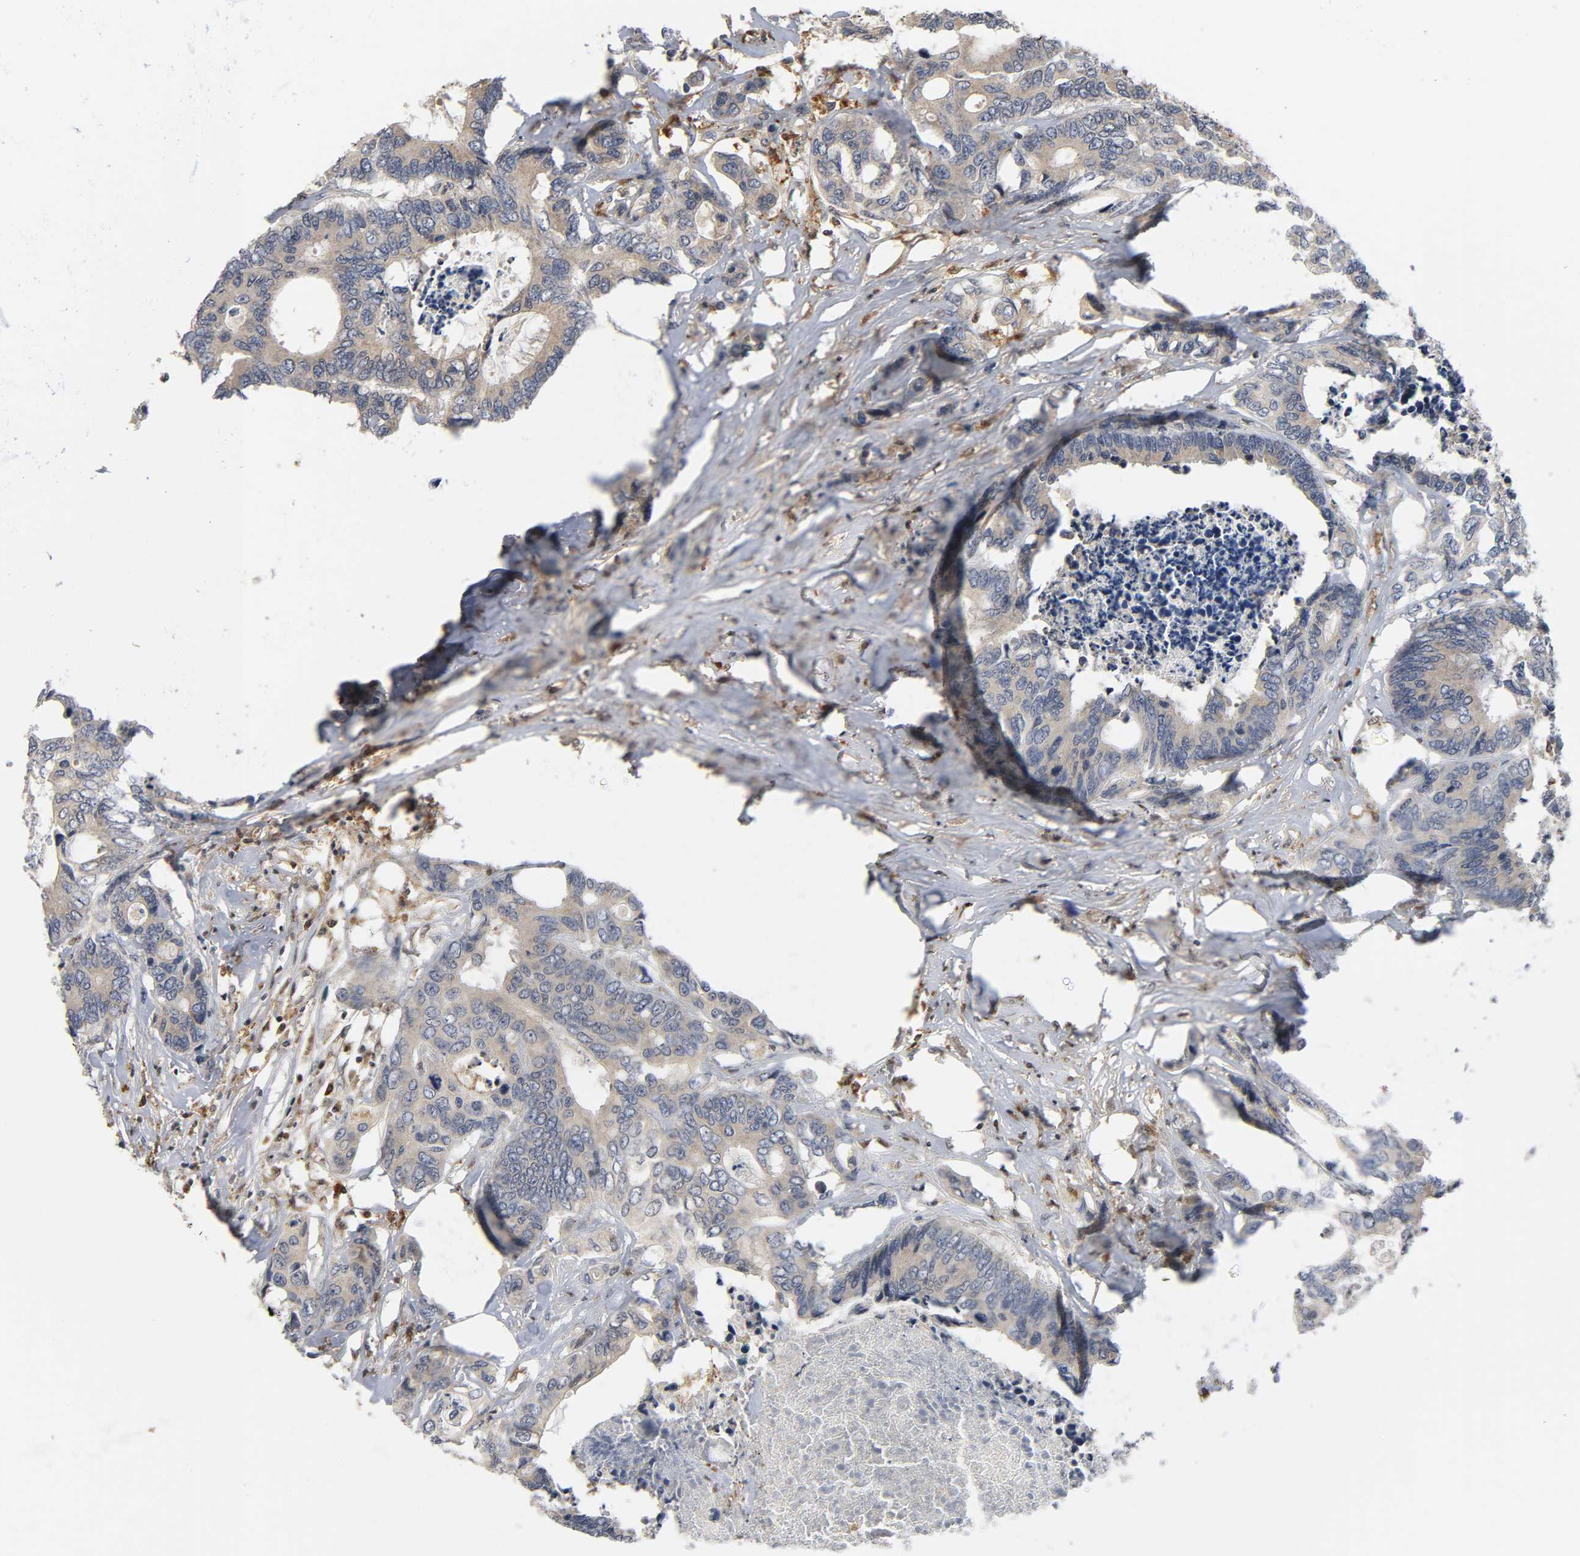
{"staining": {"intensity": "weak", "quantity": ">75%", "location": "cytoplasmic/membranous"}, "tissue": "colorectal cancer", "cell_type": "Tumor cells", "image_type": "cancer", "snomed": [{"axis": "morphology", "description": "Adenocarcinoma, NOS"}, {"axis": "topography", "description": "Rectum"}], "caption": "Immunohistochemical staining of colorectal cancer reveals low levels of weak cytoplasmic/membranous protein positivity in approximately >75% of tumor cells.", "gene": "KAT2B", "patient": {"sex": "male", "age": 55}}